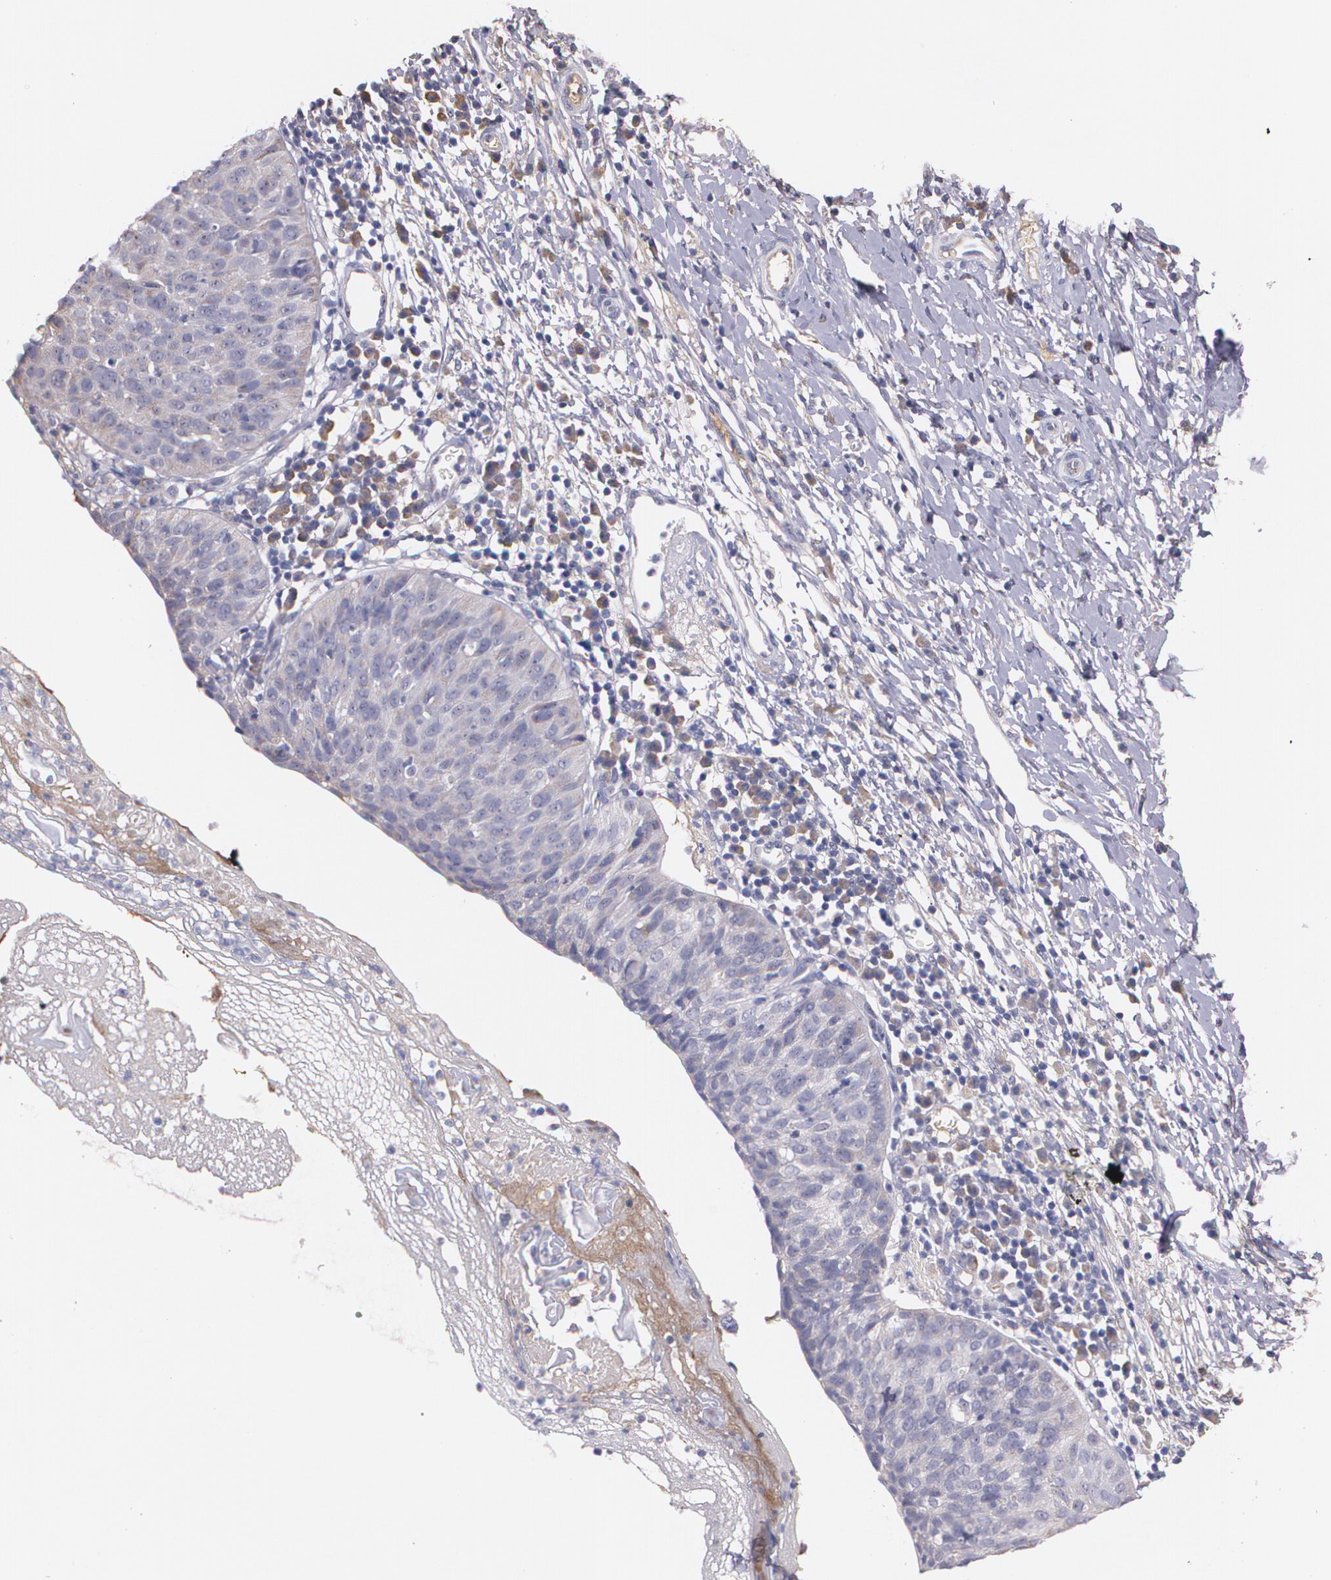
{"staining": {"intensity": "weak", "quantity": "25%-75%", "location": "cytoplasmic/membranous"}, "tissue": "cervical cancer", "cell_type": "Tumor cells", "image_type": "cancer", "snomed": [{"axis": "morphology", "description": "Normal tissue, NOS"}, {"axis": "morphology", "description": "Squamous cell carcinoma, NOS"}, {"axis": "topography", "description": "Cervix"}], "caption": "Protein staining of cervical cancer (squamous cell carcinoma) tissue reveals weak cytoplasmic/membranous staining in about 25%-75% of tumor cells.", "gene": "AMBP", "patient": {"sex": "female", "age": 39}}